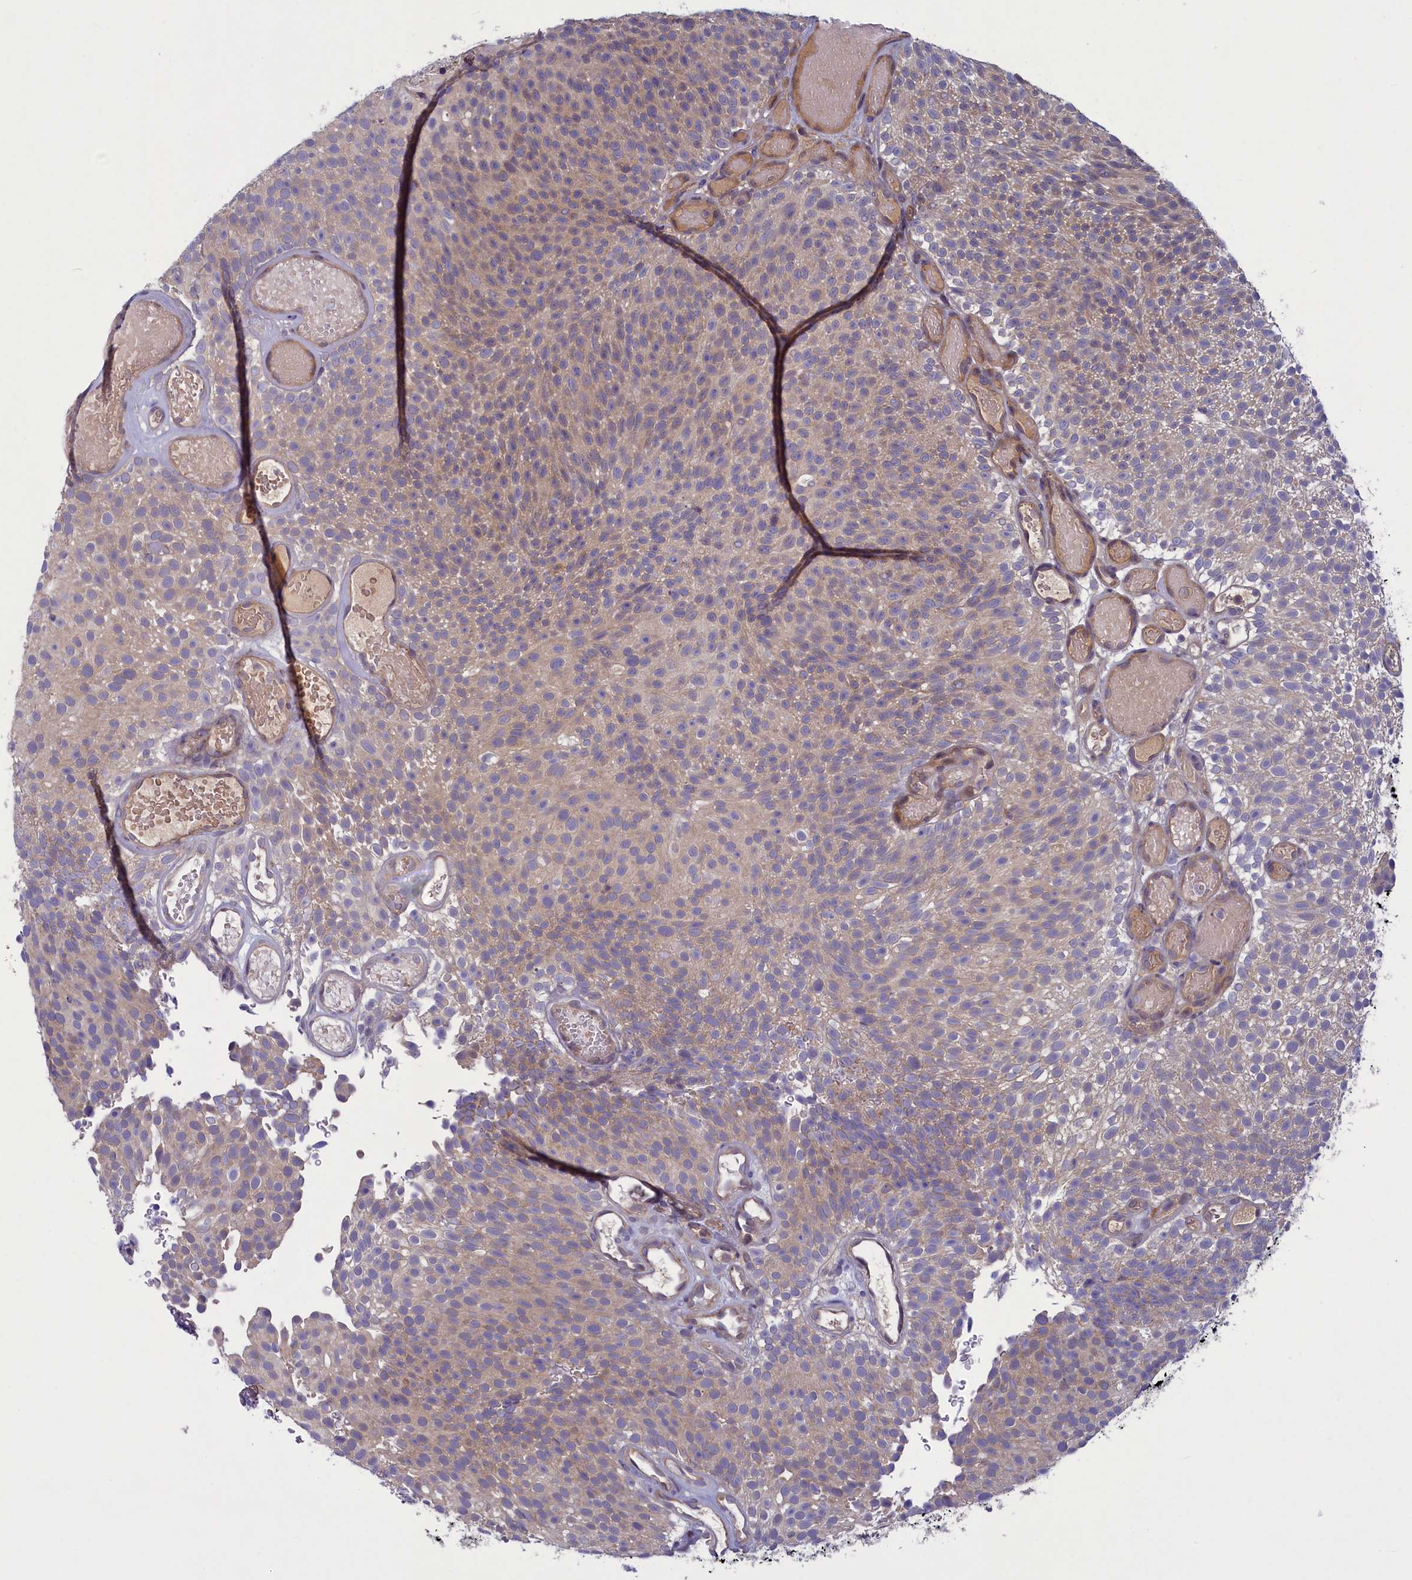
{"staining": {"intensity": "weak", "quantity": ">75%", "location": "cytoplasmic/membranous"}, "tissue": "urothelial cancer", "cell_type": "Tumor cells", "image_type": "cancer", "snomed": [{"axis": "morphology", "description": "Urothelial carcinoma, Low grade"}, {"axis": "topography", "description": "Urinary bladder"}], "caption": "About >75% of tumor cells in urothelial carcinoma (low-grade) display weak cytoplasmic/membranous protein positivity as visualized by brown immunohistochemical staining.", "gene": "NUBP1", "patient": {"sex": "male", "age": 78}}